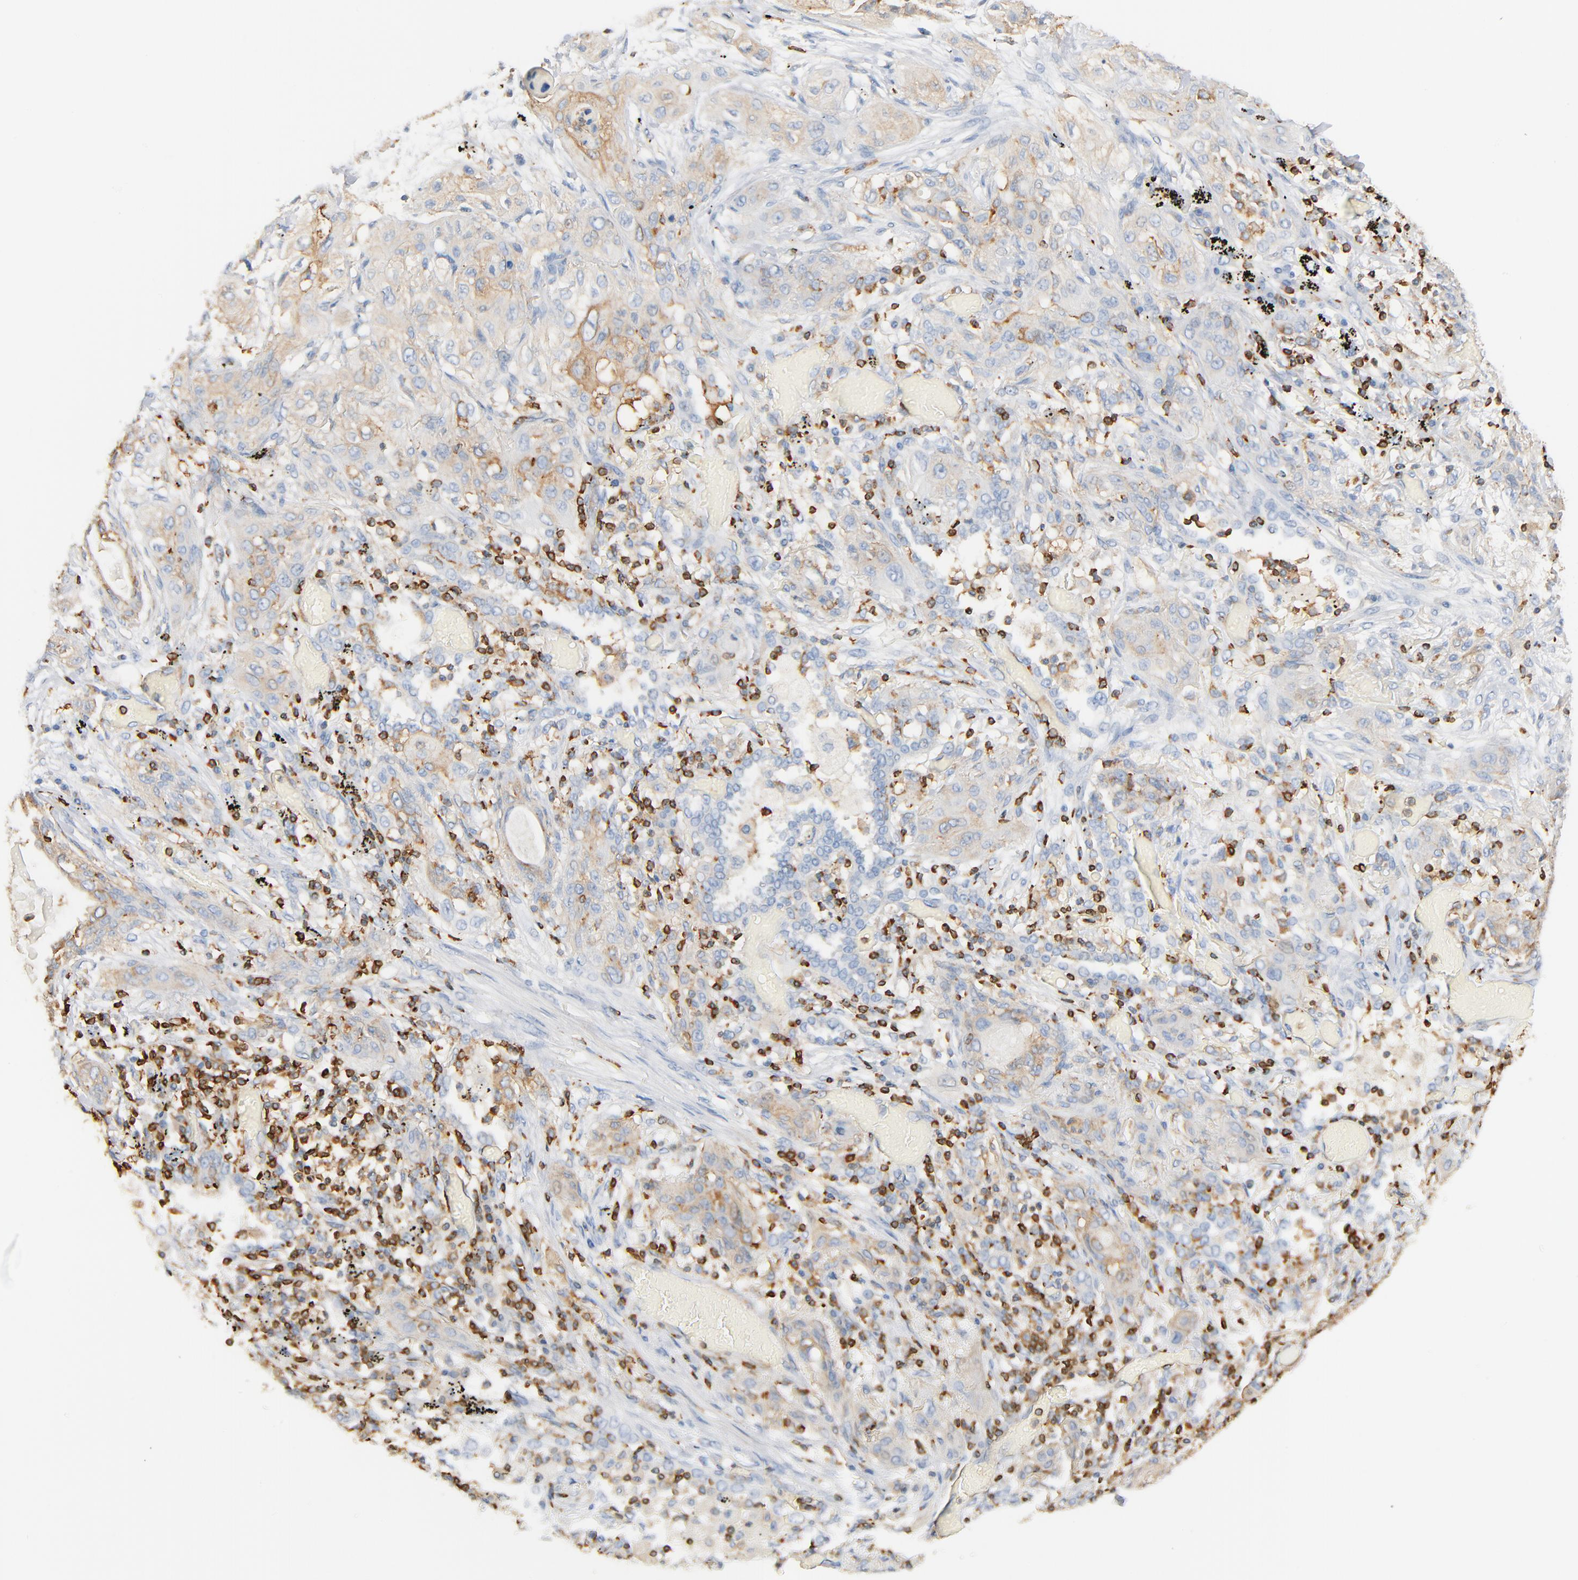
{"staining": {"intensity": "weak", "quantity": "<25%", "location": "cytoplasmic/membranous"}, "tissue": "lung cancer", "cell_type": "Tumor cells", "image_type": "cancer", "snomed": [{"axis": "morphology", "description": "Squamous cell carcinoma, NOS"}, {"axis": "topography", "description": "Lung"}], "caption": "The micrograph reveals no staining of tumor cells in lung cancer (squamous cell carcinoma).", "gene": "SH3KBP1", "patient": {"sex": "female", "age": 47}}